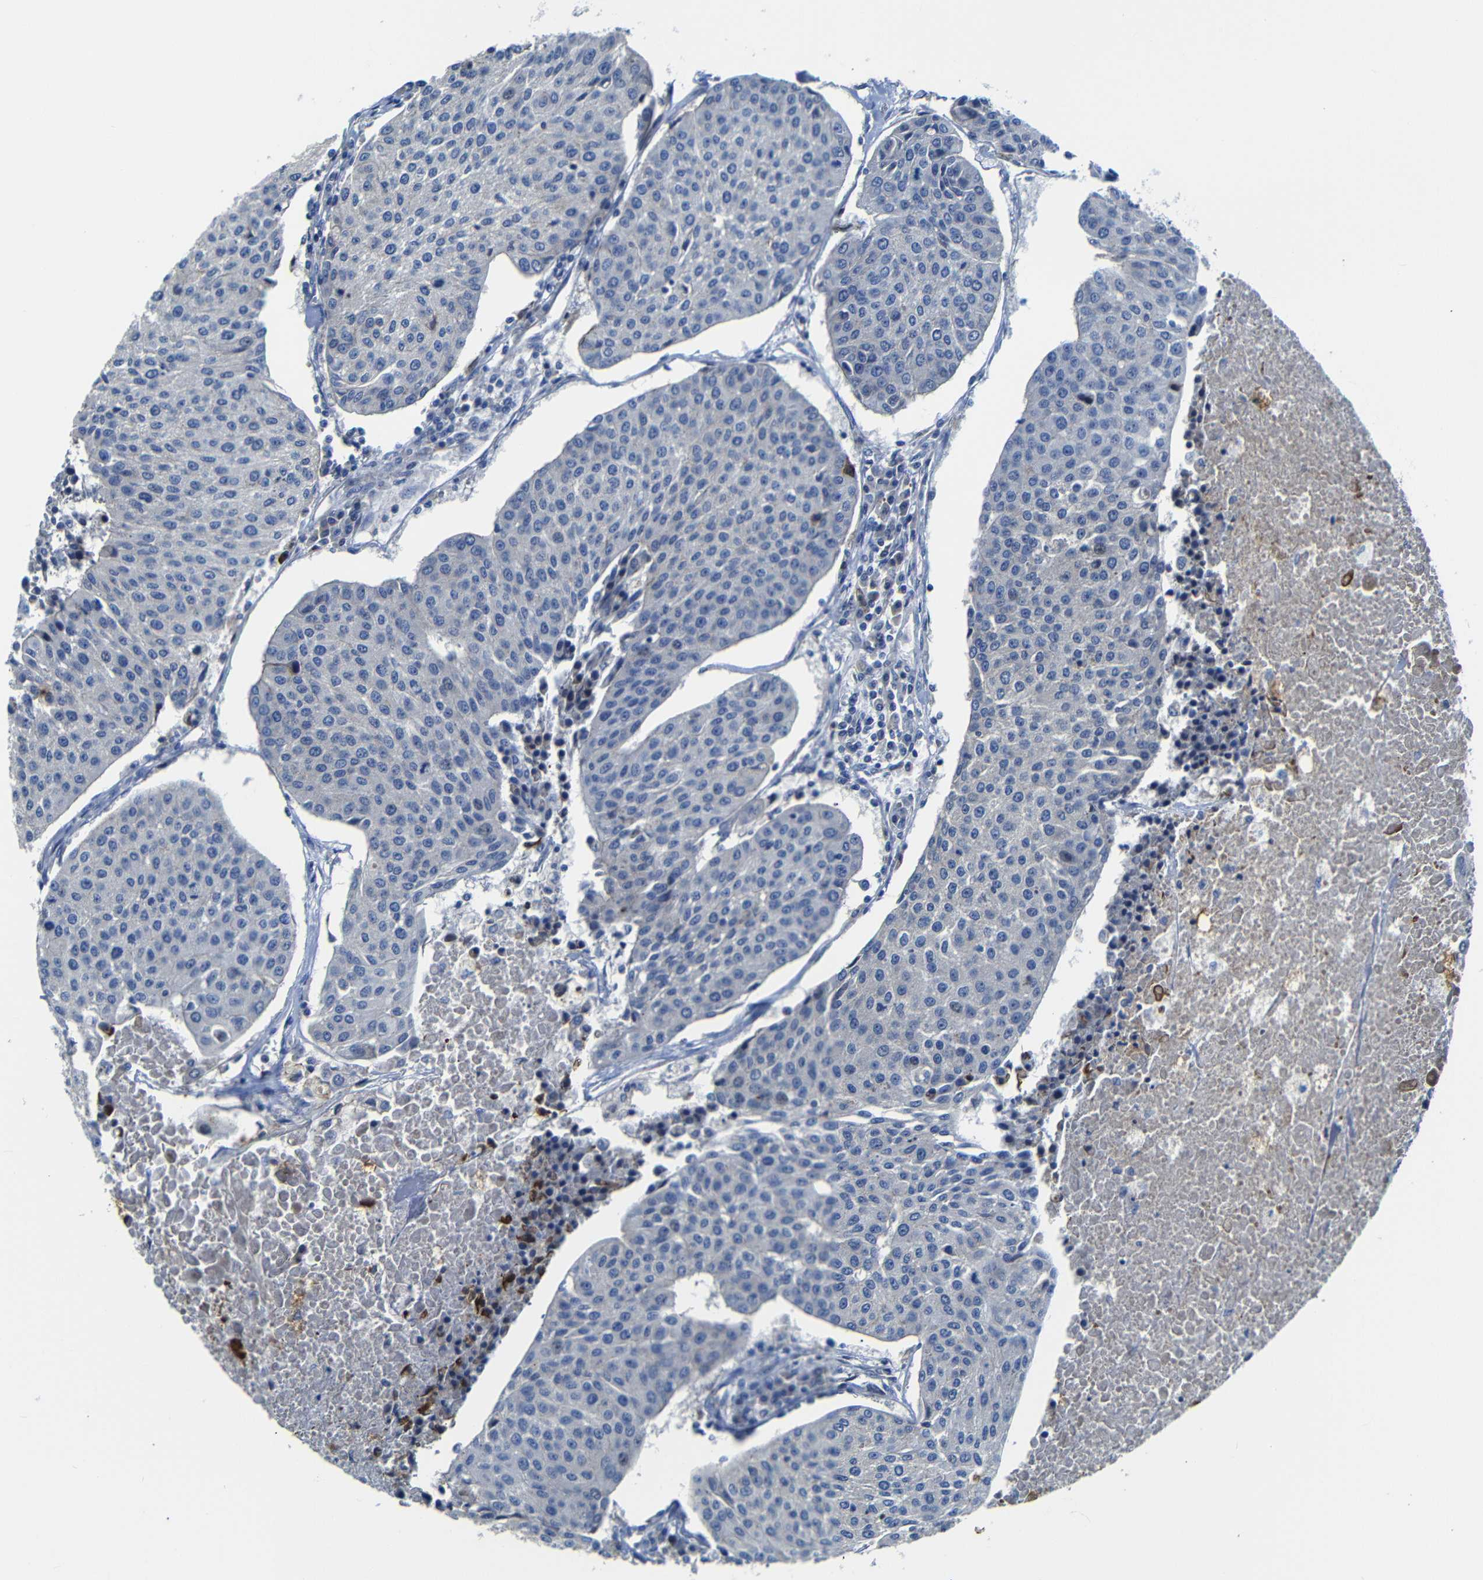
{"staining": {"intensity": "negative", "quantity": "none", "location": "none"}, "tissue": "urothelial cancer", "cell_type": "Tumor cells", "image_type": "cancer", "snomed": [{"axis": "morphology", "description": "Urothelial carcinoma, High grade"}, {"axis": "topography", "description": "Urinary bladder"}], "caption": "IHC photomicrograph of human high-grade urothelial carcinoma stained for a protein (brown), which displays no staining in tumor cells.", "gene": "AFDN", "patient": {"sex": "female", "age": 85}}